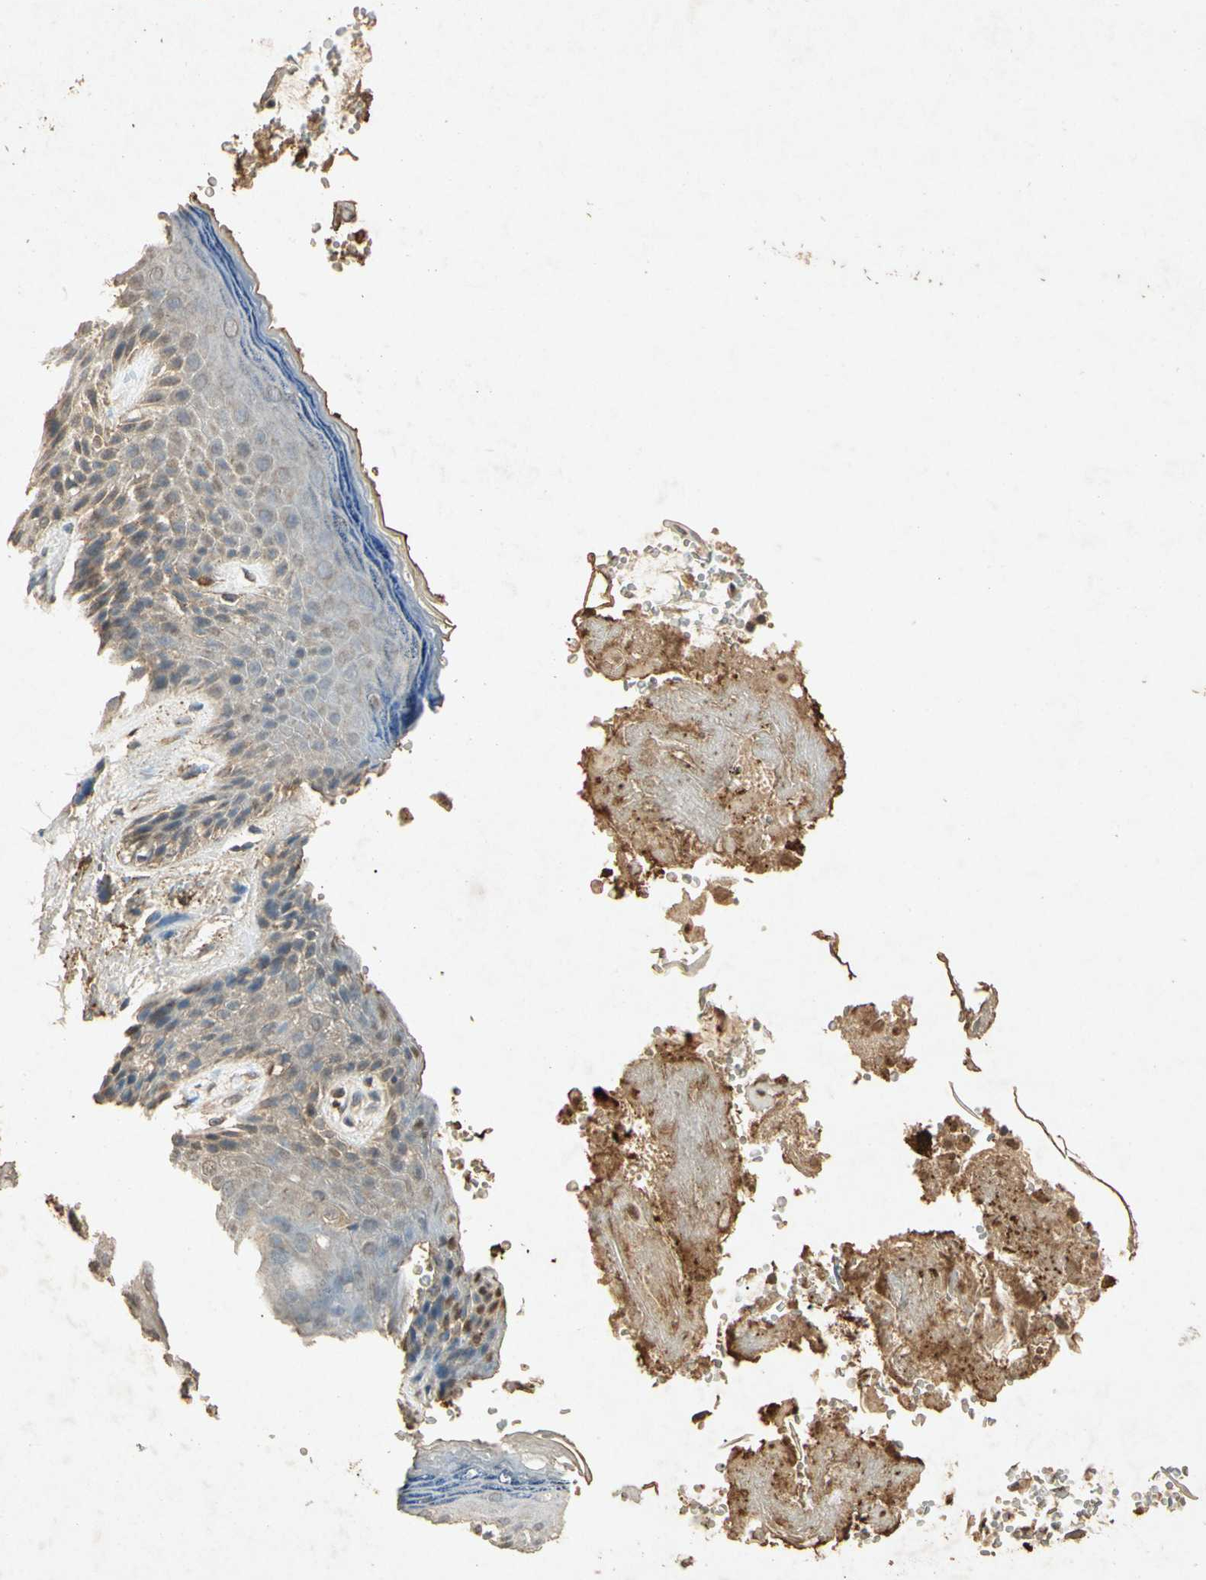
{"staining": {"intensity": "weak", "quantity": "25%-75%", "location": "cytoplasmic/membranous"}, "tissue": "skin", "cell_type": "Epidermal cells", "image_type": "normal", "snomed": [{"axis": "morphology", "description": "Normal tissue, NOS"}, {"axis": "topography", "description": "Anal"}], "caption": "Epidermal cells show low levels of weak cytoplasmic/membranous staining in about 25%-75% of cells in benign skin. (Brightfield microscopy of DAB IHC at high magnification).", "gene": "MSRB1", "patient": {"sex": "female", "age": 46}}